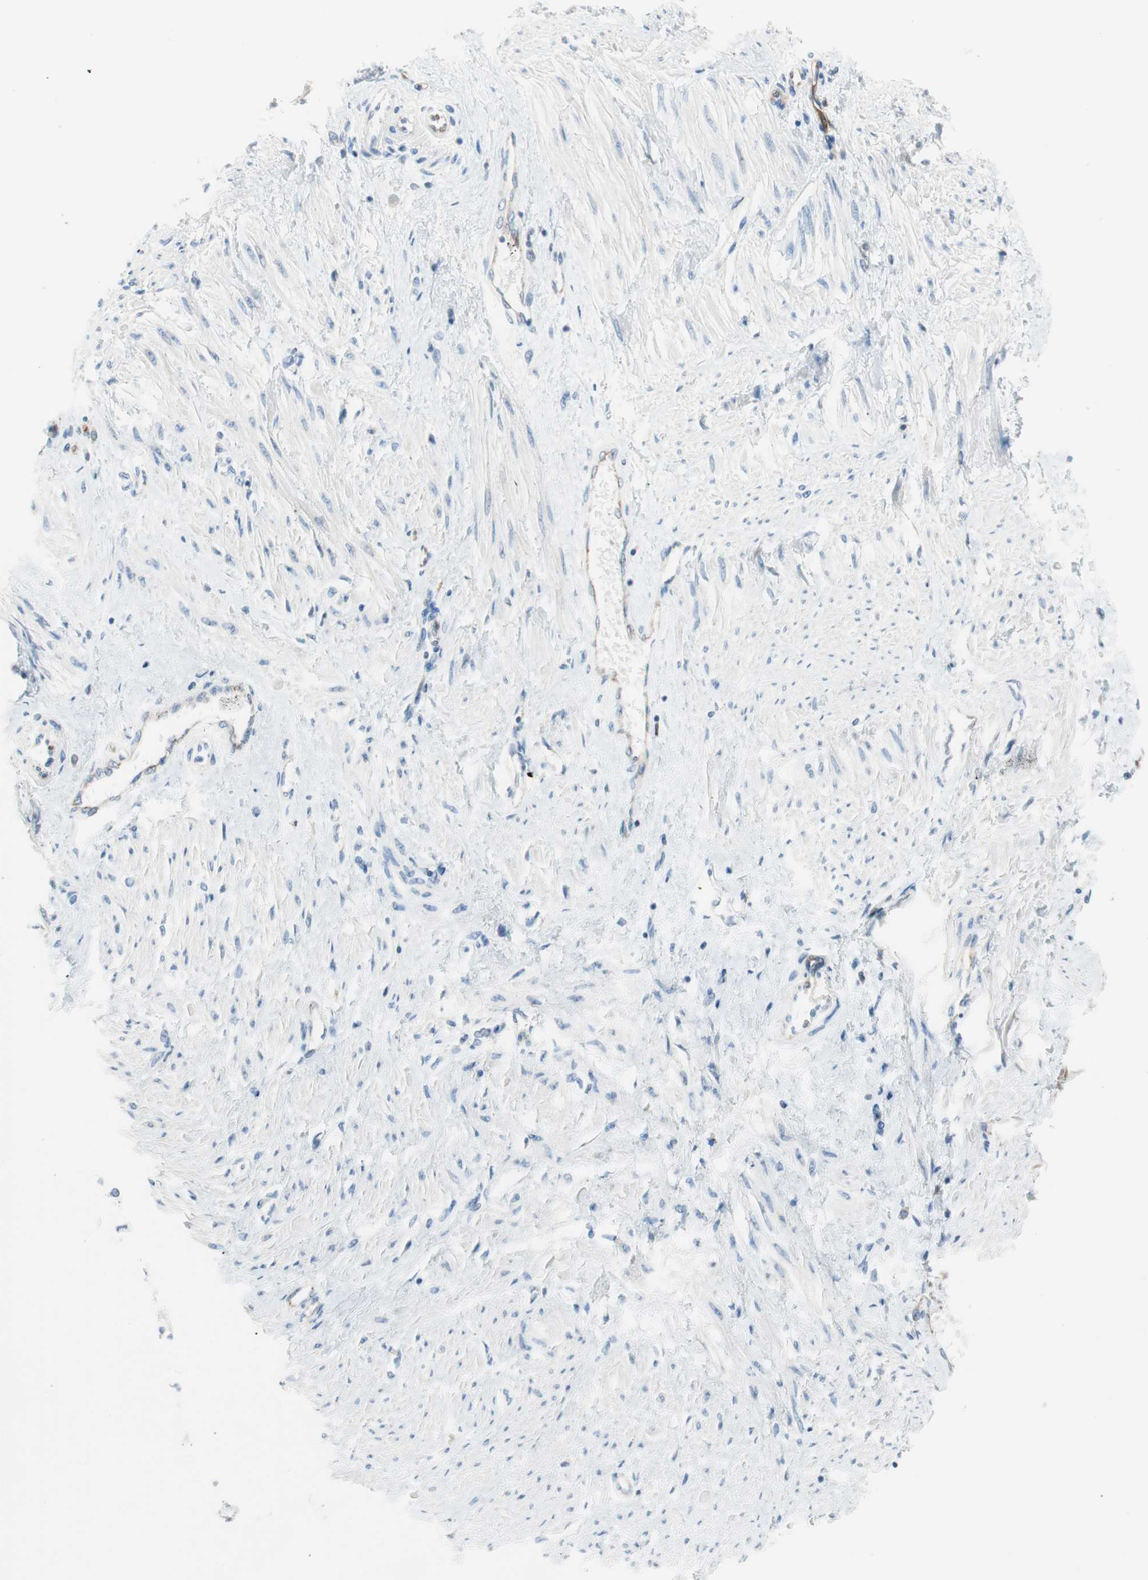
{"staining": {"intensity": "negative", "quantity": "none", "location": "none"}, "tissue": "smooth muscle", "cell_type": "Smooth muscle cells", "image_type": "normal", "snomed": [{"axis": "morphology", "description": "Normal tissue, NOS"}, {"axis": "topography", "description": "Smooth muscle"}, {"axis": "topography", "description": "Uterus"}], "caption": "An IHC histopathology image of normal smooth muscle is shown. There is no staining in smooth muscle cells of smooth muscle. Brightfield microscopy of IHC stained with DAB (brown) and hematoxylin (blue), captured at high magnification.", "gene": "GLUL", "patient": {"sex": "female", "age": 39}}